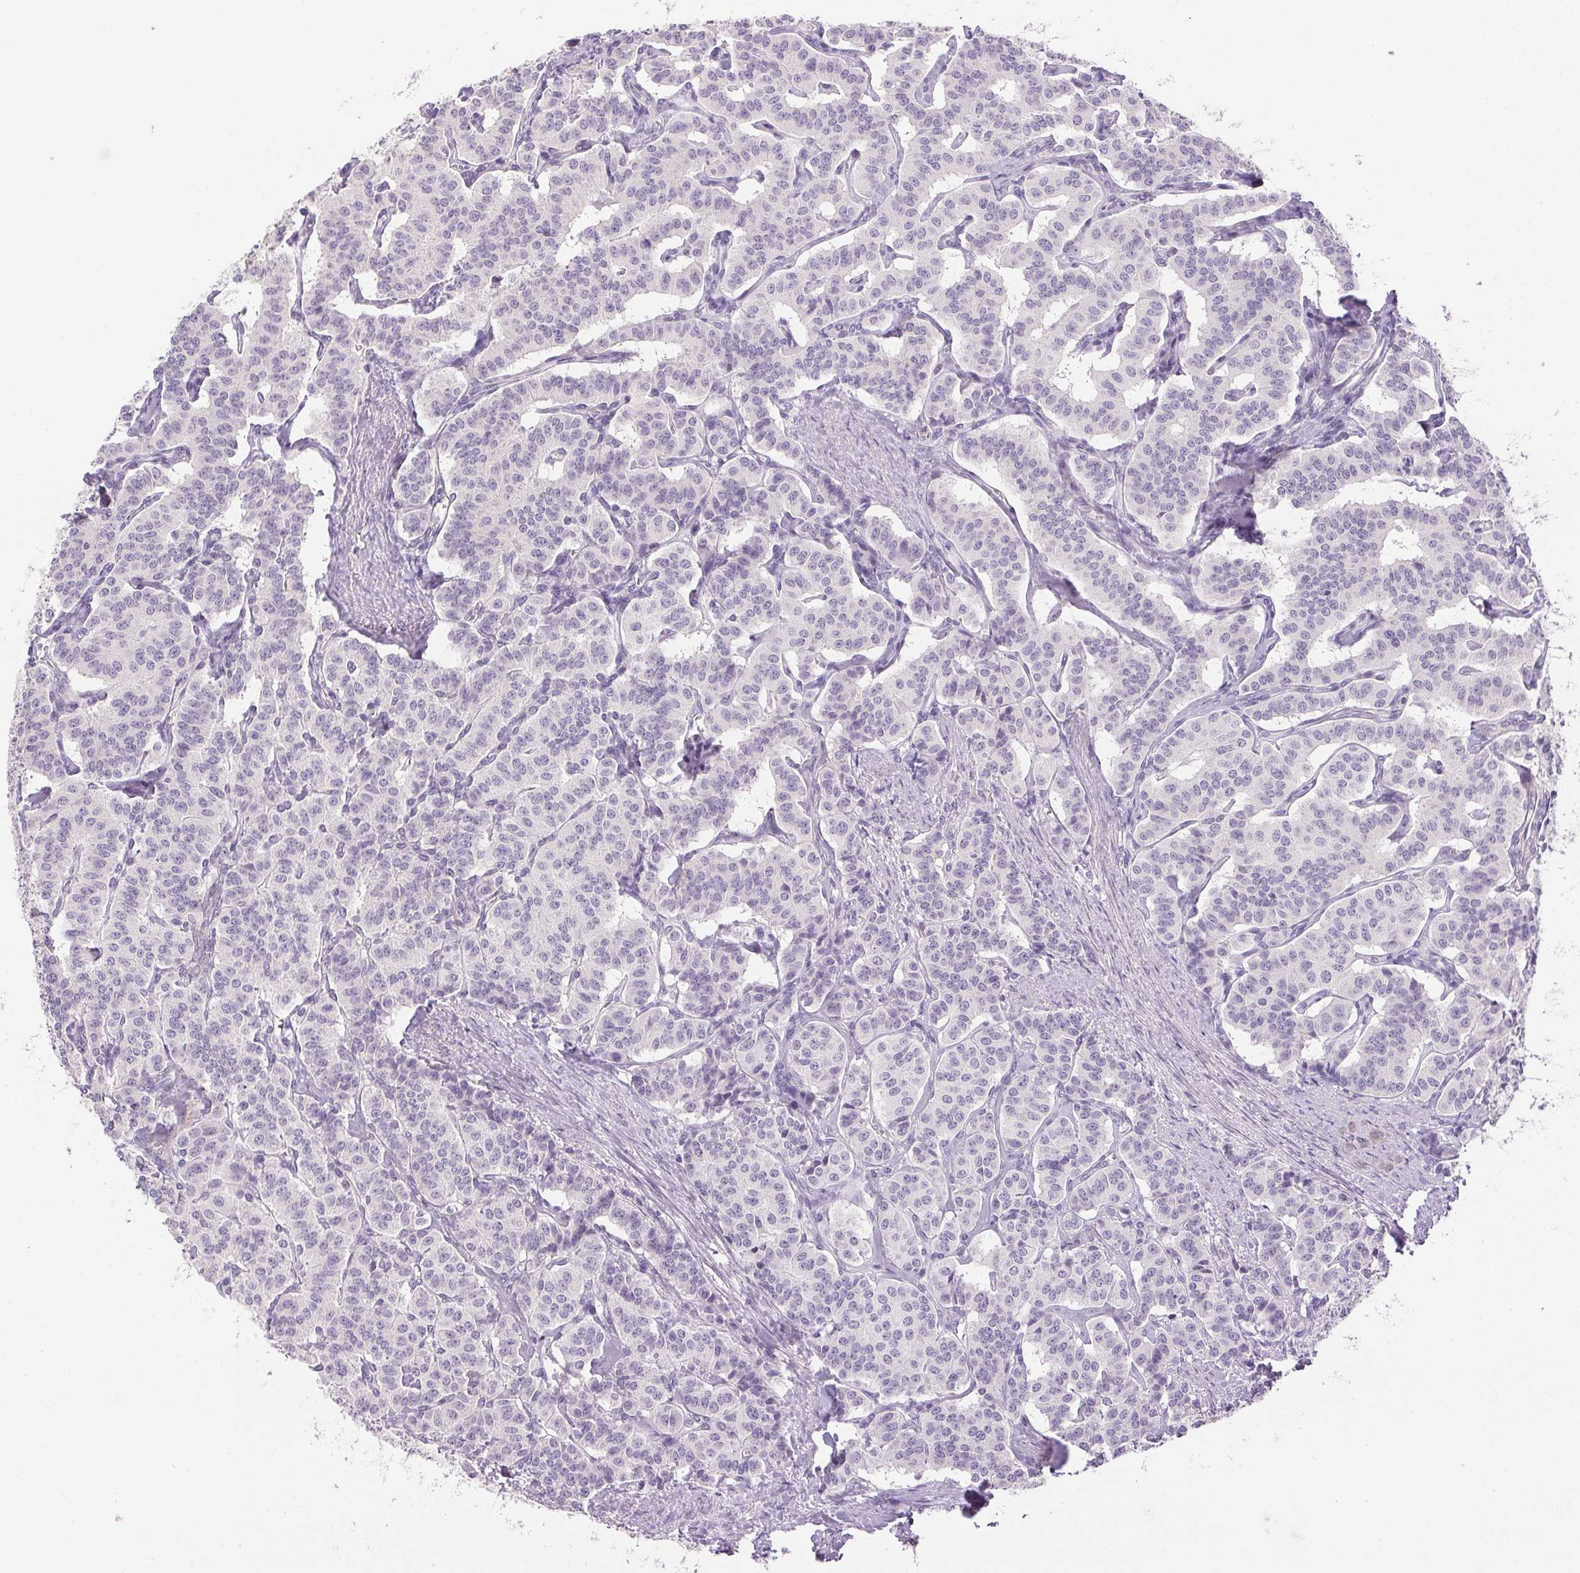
{"staining": {"intensity": "negative", "quantity": "none", "location": "none"}, "tissue": "carcinoid", "cell_type": "Tumor cells", "image_type": "cancer", "snomed": [{"axis": "morphology", "description": "Carcinoid, malignant, NOS"}, {"axis": "topography", "description": "Lung"}], "caption": "This is a photomicrograph of immunohistochemistry (IHC) staining of malignant carcinoid, which shows no expression in tumor cells.", "gene": "PRL", "patient": {"sex": "female", "age": 46}}